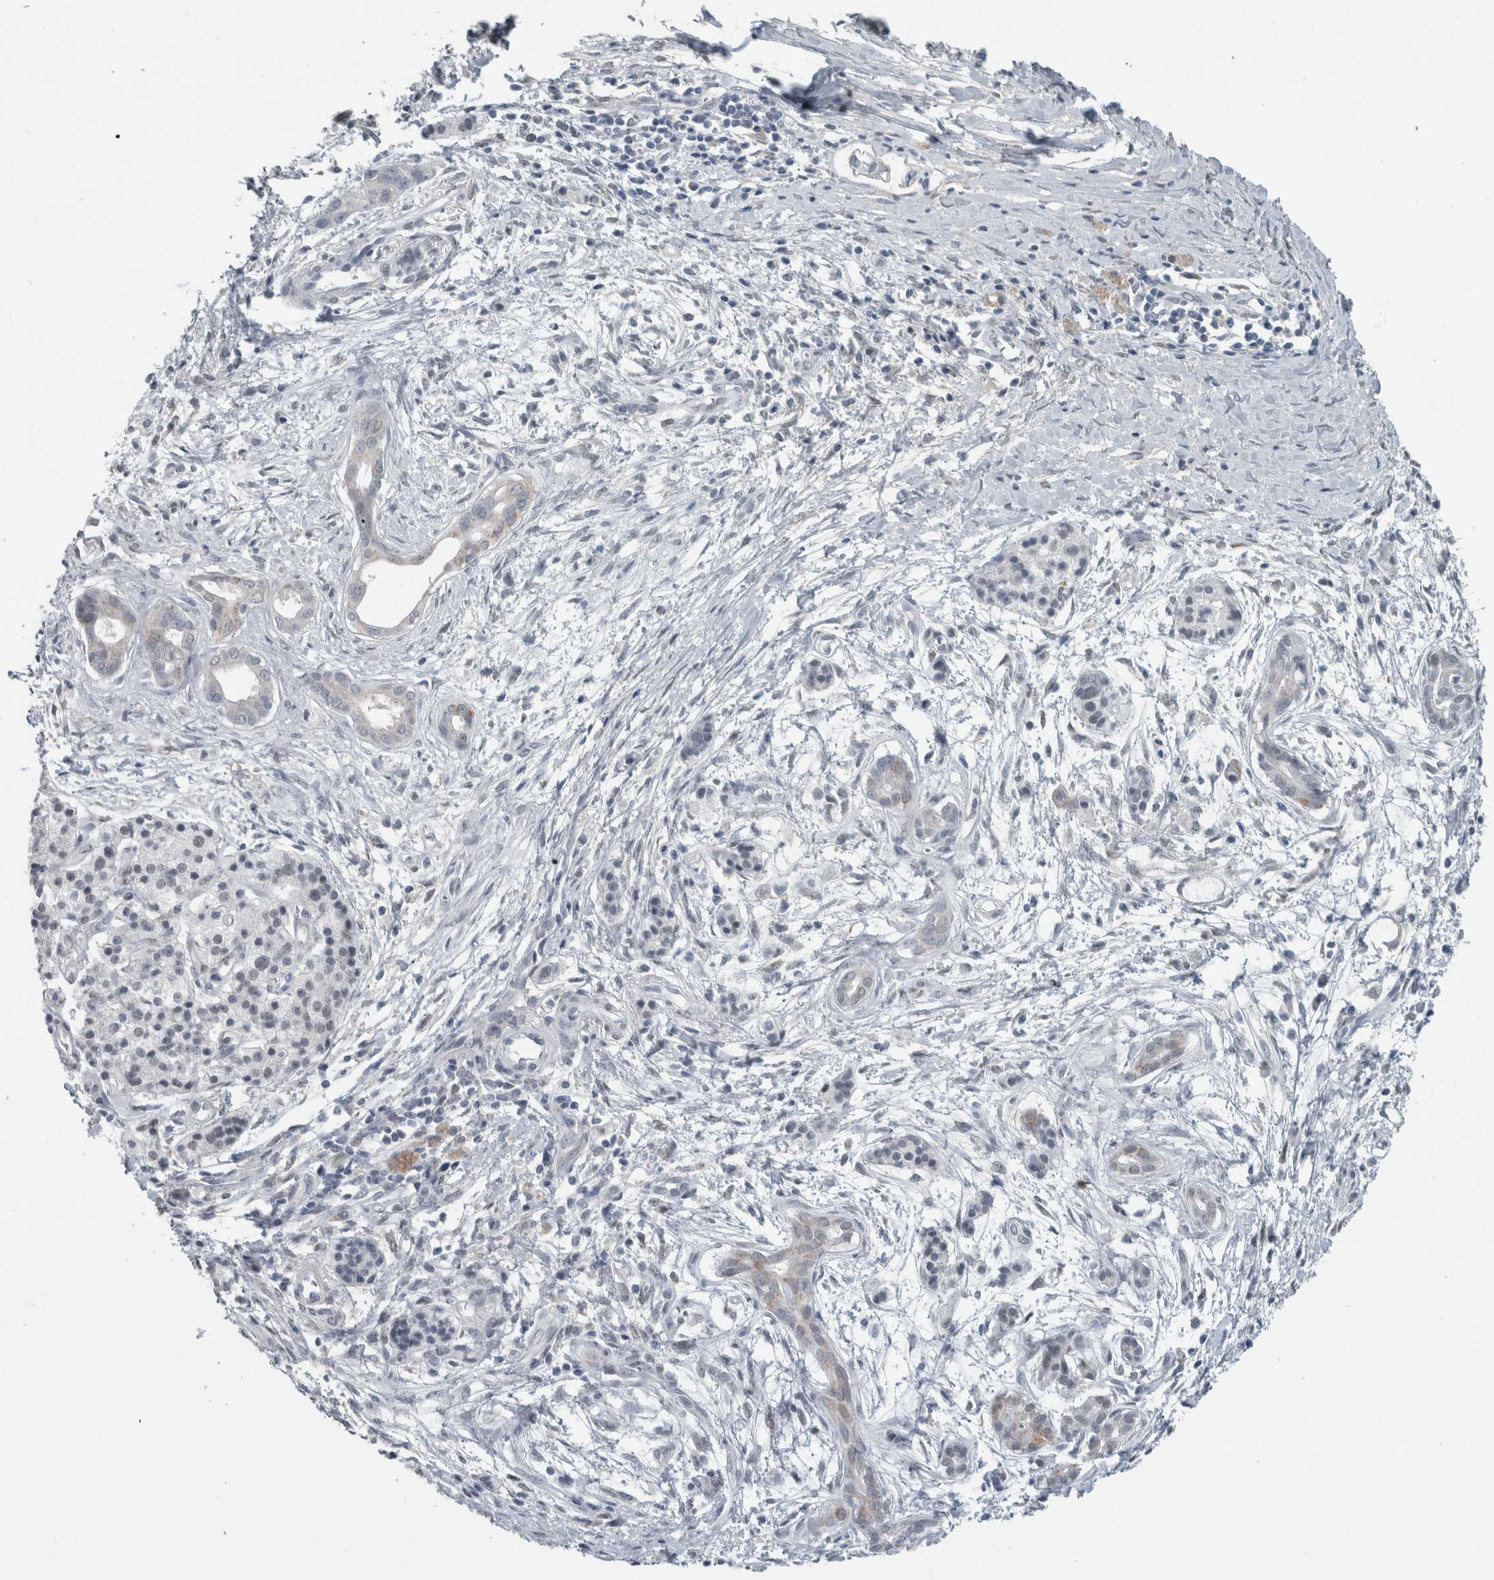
{"staining": {"intensity": "negative", "quantity": "none", "location": "none"}, "tissue": "pancreatic cancer", "cell_type": "Tumor cells", "image_type": "cancer", "snomed": [{"axis": "morphology", "description": "Adenocarcinoma, NOS"}, {"axis": "topography", "description": "Pancreas"}], "caption": "Immunohistochemistry micrograph of neoplastic tissue: pancreatic adenocarcinoma stained with DAB displays no significant protein expression in tumor cells.", "gene": "ACSF2", "patient": {"sex": "male", "age": 59}}